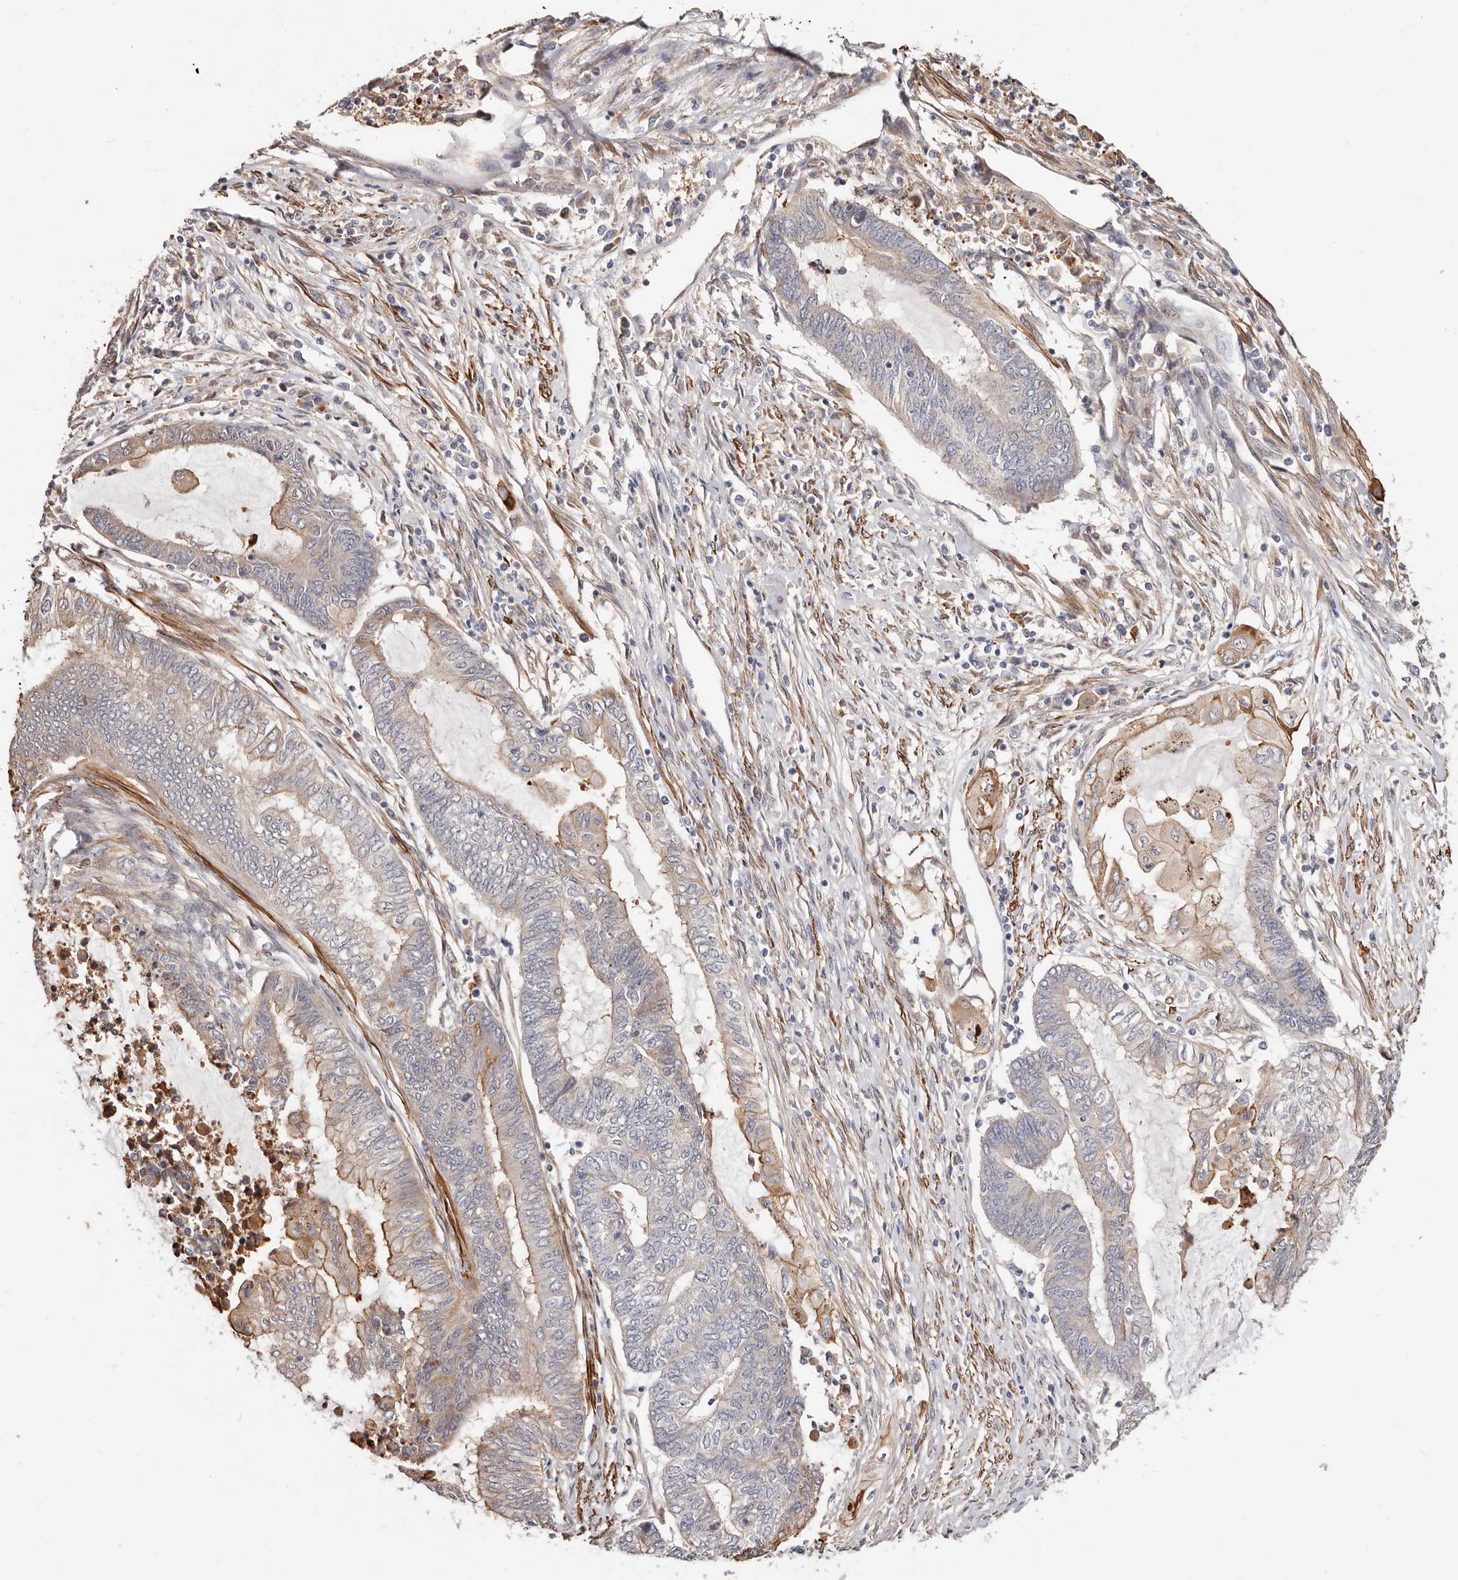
{"staining": {"intensity": "weak", "quantity": "<25%", "location": "cytoplasmic/membranous"}, "tissue": "endometrial cancer", "cell_type": "Tumor cells", "image_type": "cancer", "snomed": [{"axis": "morphology", "description": "Adenocarcinoma, NOS"}, {"axis": "topography", "description": "Uterus"}, {"axis": "topography", "description": "Endometrium"}], "caption": "An image of endometrial adenocarcinoma stained for a protein reveals no brown staining in tumor cells.", "gene": "TRIP13", "patient": {"sex": "female", "age": 70}}